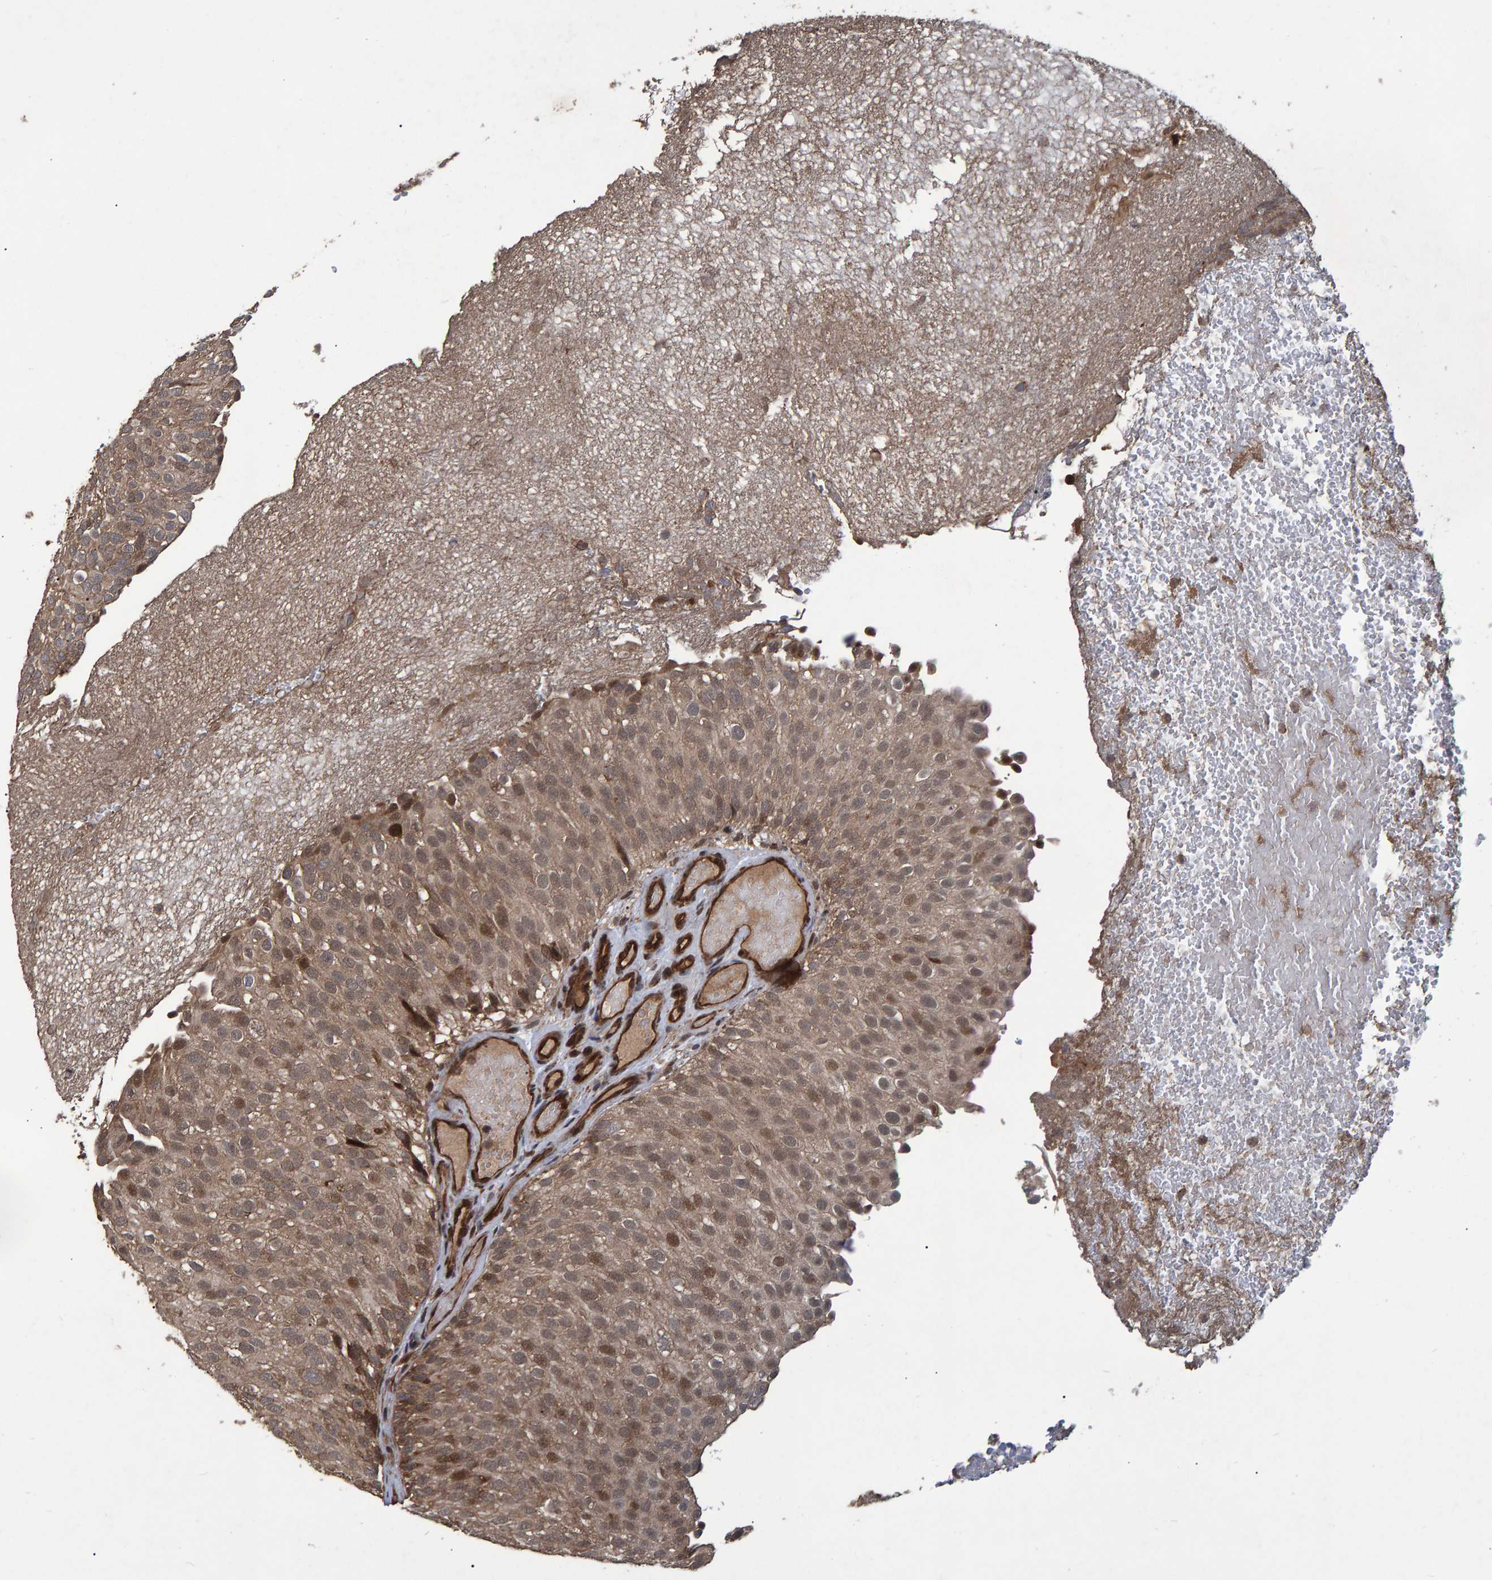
{"staining": {"intensity": "moderate", "quantity": ">75%", "location": "cytoplasmic/membranous,nuclear"}, "tissue": "urothelial cancer", "cell_type": "Tumor cells", "image_type": "cancer", "snomed": [{"axis": "morphology", "description": "Urothelial carcinoma, Low grade"}, {"axis": "topography", "description": "Urinary bladder"}], "caption": "Immunohistochemical staining of human low-grade urothelial carcinoma reveals moderate cytoplasmic/membranous and nuclear protein positivity in approximately >75% of tumor cells.", "gene": "TRIM68", "patient": {"sex": "male", "age": 78}}